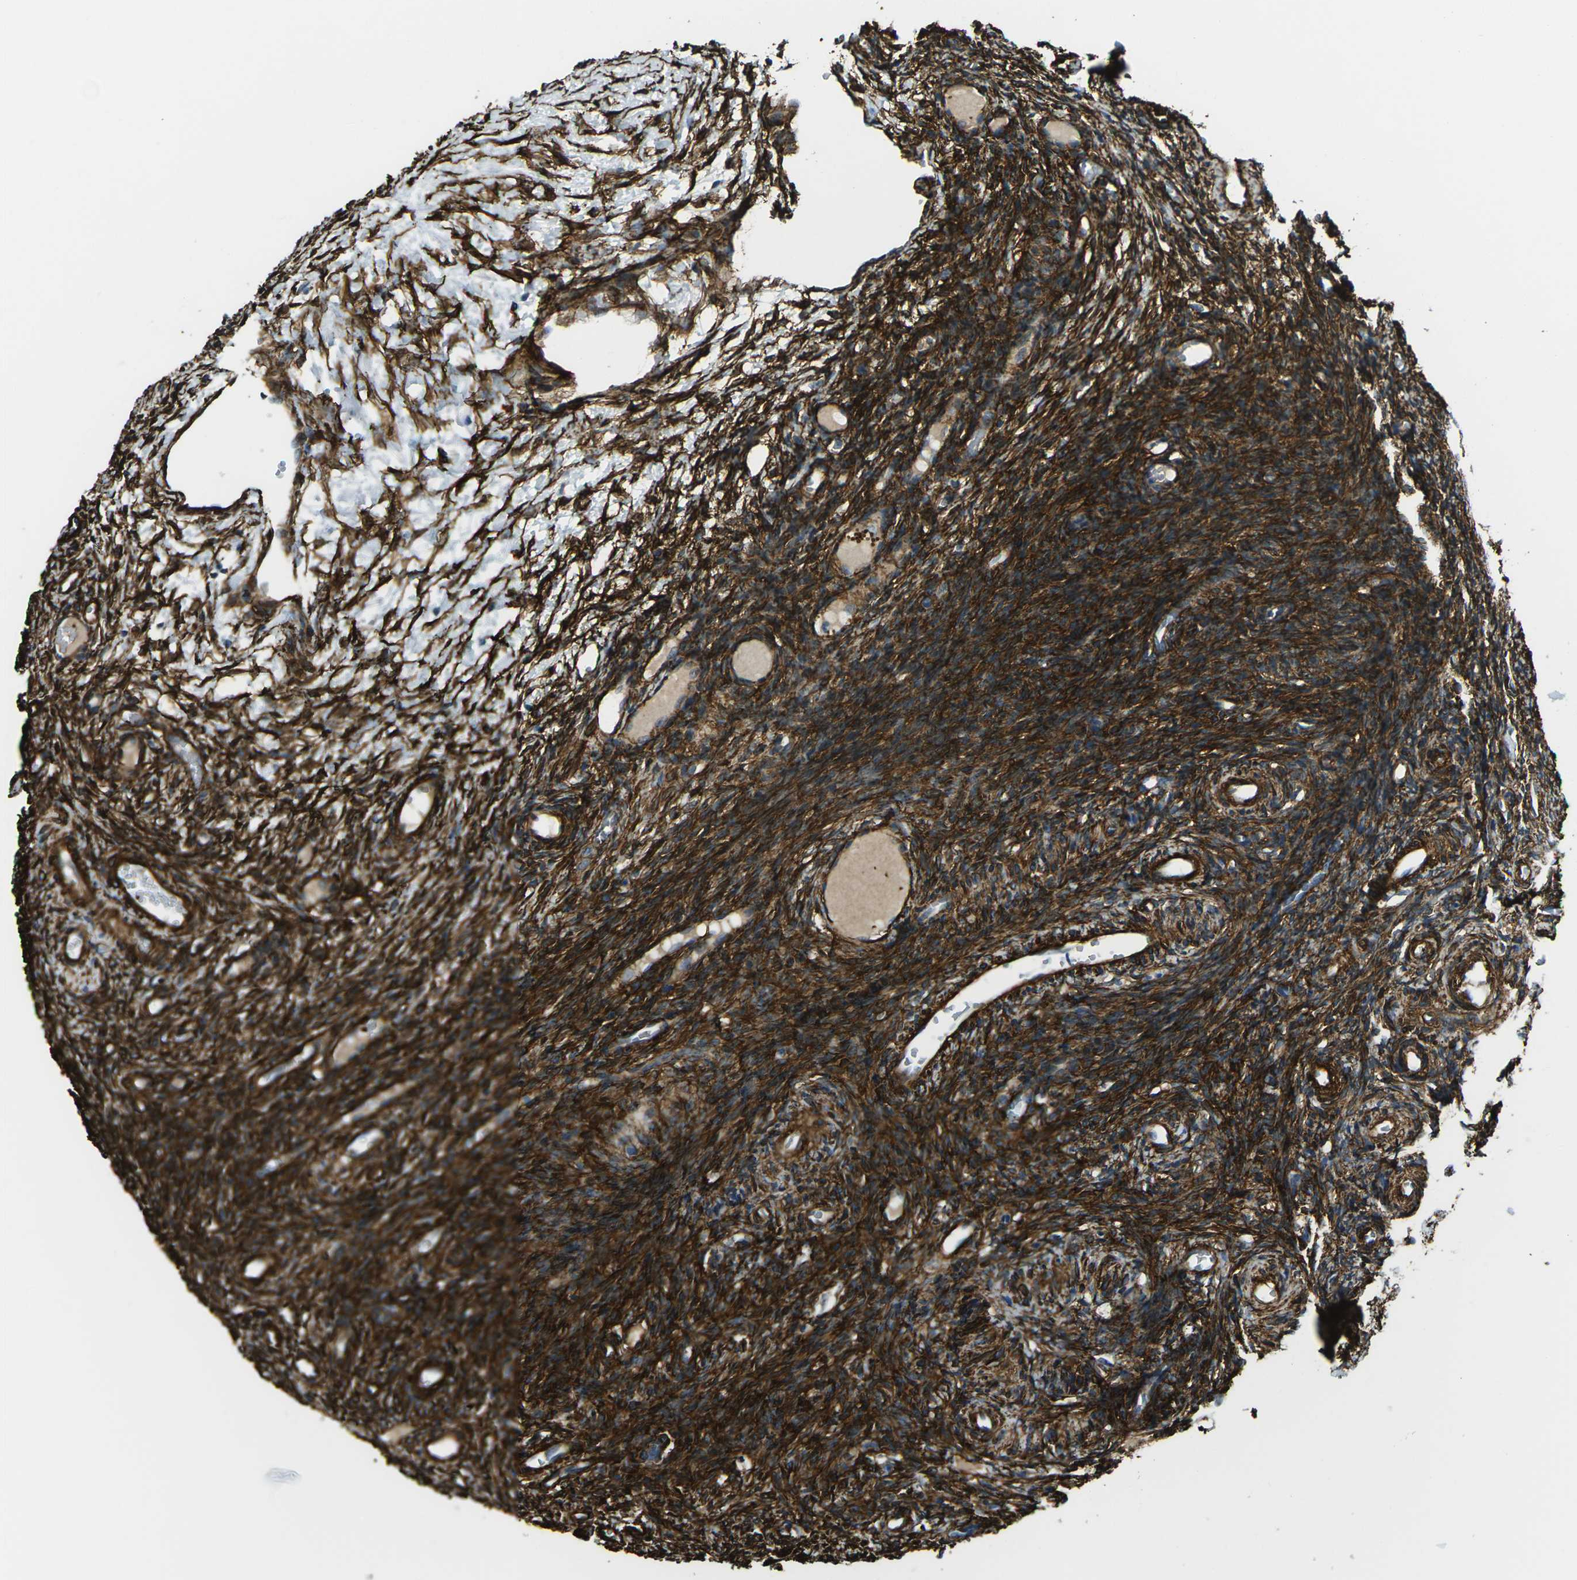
{"staining": {"intensity": "strong", "quantity": ">75%", "location": "cytoplasmic/membranous"}, "tissue": "ovary", "cell_type": "Ovarian stroma cells", "image_type": "normal", "snomed": [{"axis": "morphology", "description": "Normal tissue, NOS"}, {"axis": "topography", "description": "Ovary"}], "caption": "The immunohistochemical stain shows strong cytoplasmic/membranous positivity in ovarian stroma cells of unremarkable ovary. Using DAB (brown) and hematoxylin (blue) stains, captured at high magnification using brightfield microscopy.", "gene": "GRAMD1C", "patient": {"sex": "female", "age": 35}}